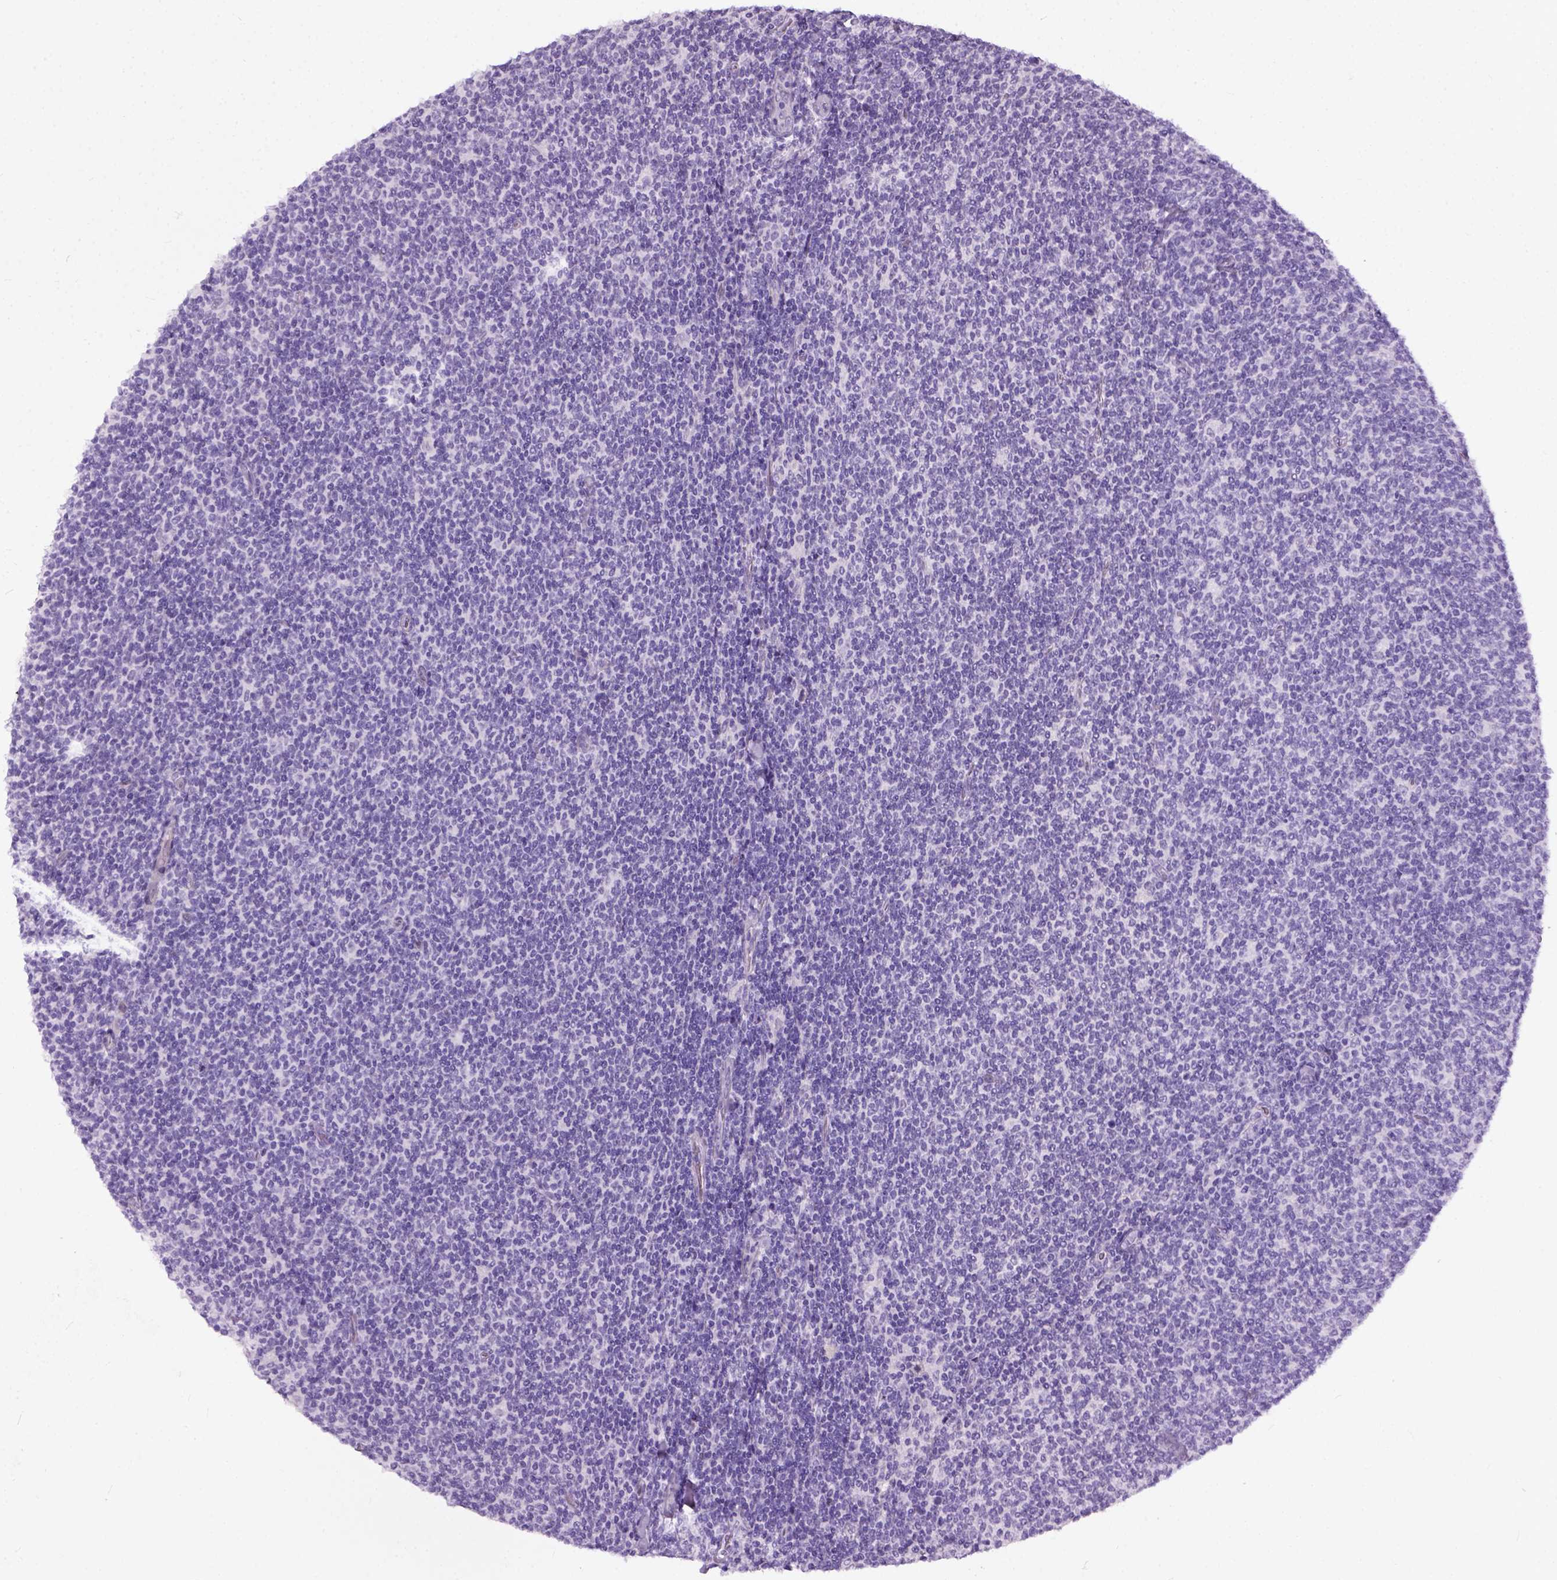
{"staining": {"intensity": "negative", "quantity": "none", "location": "none"}, "tissue": "lymphoma", "cell_type": "Tumor cells", "image_type": "cancer", "snomed": [{"axis": "morphology", "description": "Malignant lymphoma, non-Hodgkin's type, Low grade"}, {"axis": "topography", "description": "Lymph node"}], "caption": "This is a photomicrograph of immunohistochemistry (IHC) staining of low-grade malignant lymphoma, non-Hodgkin's type, which shows no staining in tumor cells. The staining is performed using DAB brown chromogen with nuclei counter-stained in using hematoxylin.", "gene": "AXDND1", "patient": {"sex": "male", "age": 52}}